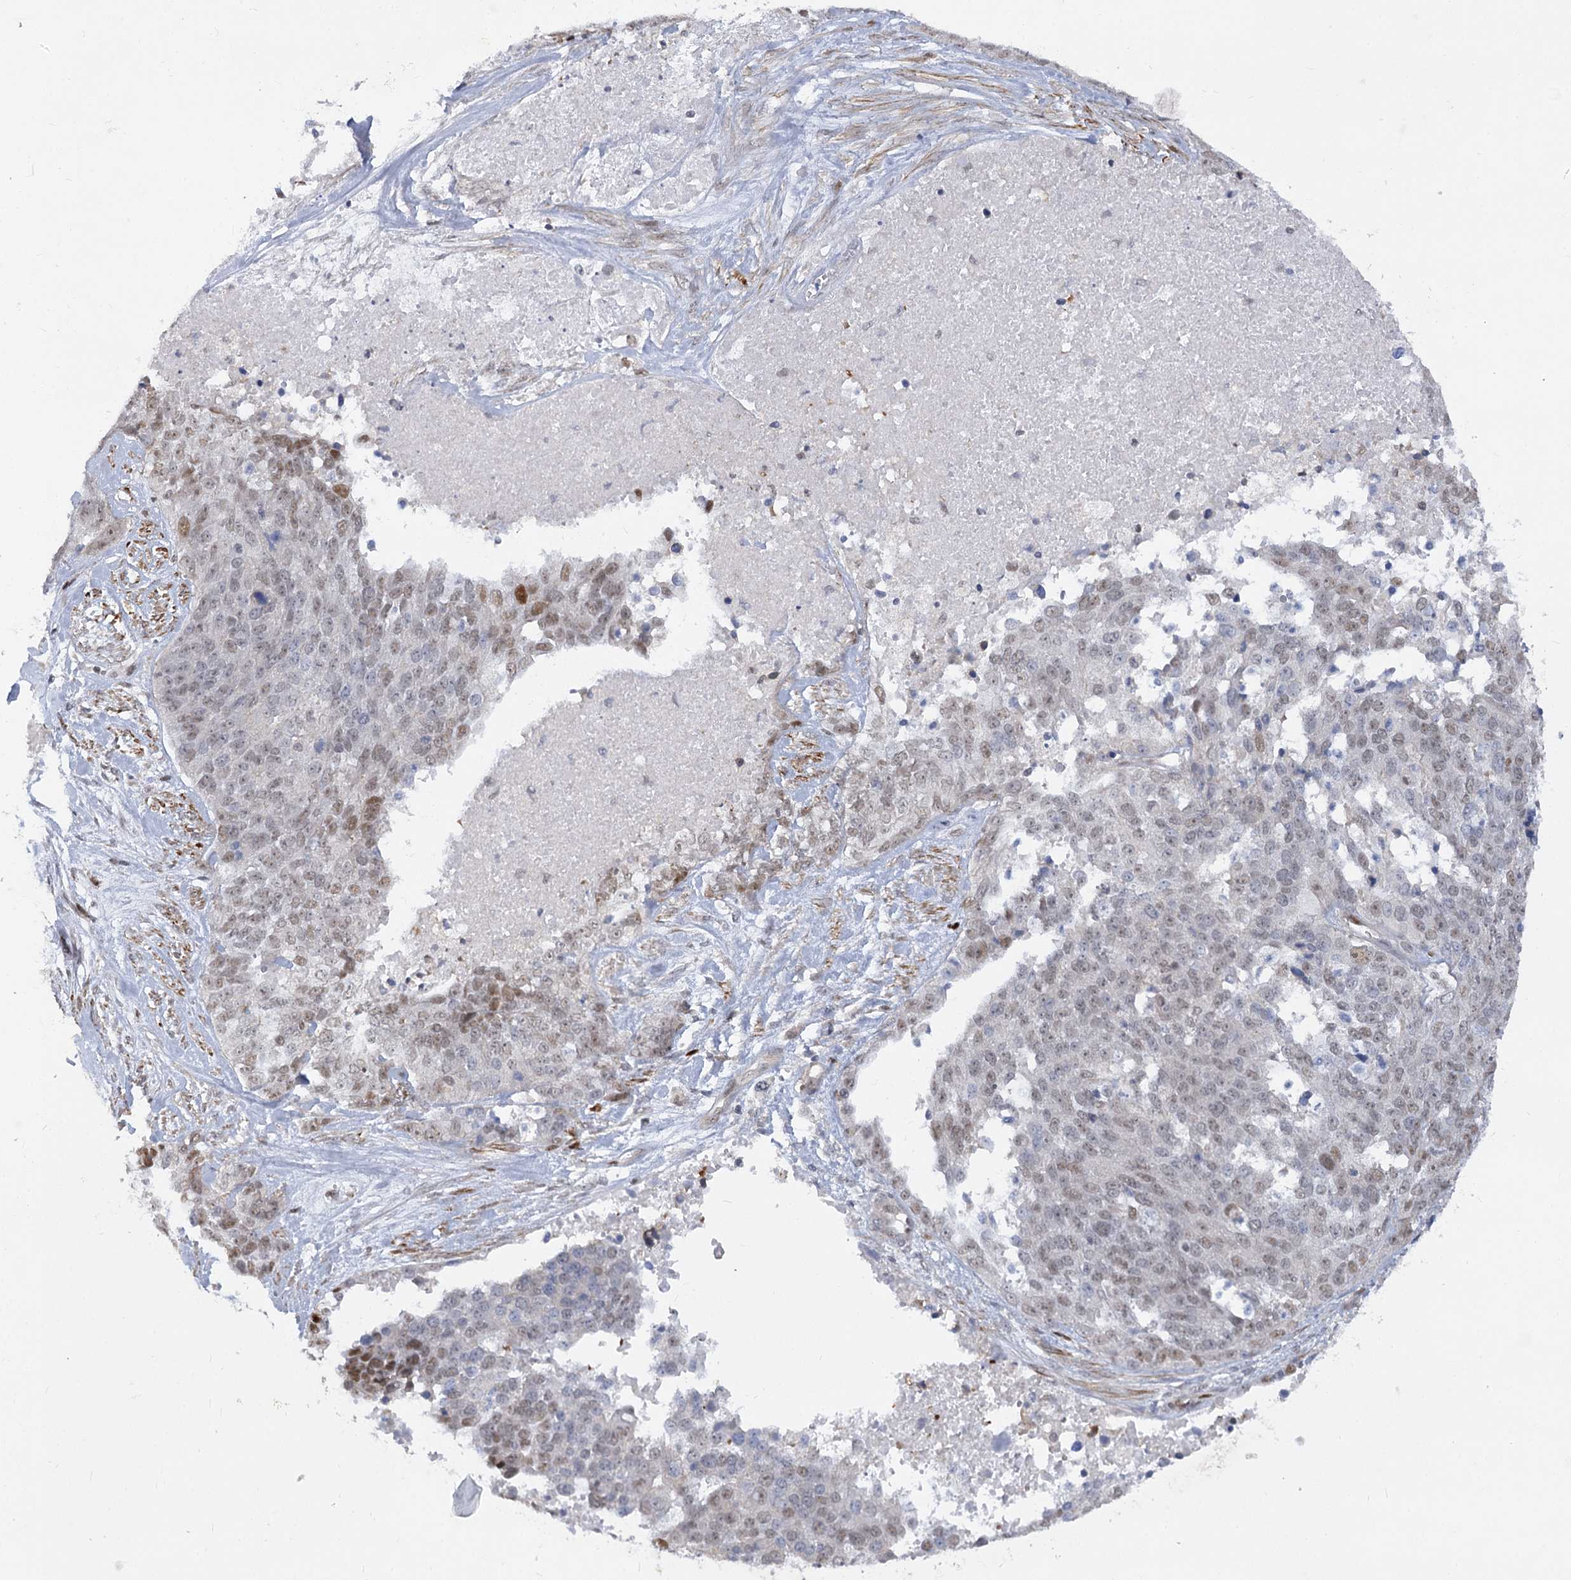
{"staining": {"intensity": "weak", "quantity": "25%-75%", "location": "nuclear"}, "tissue": "ovarian cancer", "cell_type": "Tumor cells", "image_type": "cancer", "snomed": [{"axis": "morphology", "description": "Cystadenocarcinoma, serous, NOS"}, {"axis": "topography", "description": "Ovary"}], "caption": "Ovarian cancer stained for a protein (brown) displays weak nuclear positive staining in approximately 25%-75% of tumor cells.", "gene": "ARSI", "patient": {"sex": "female", "age": 44}}